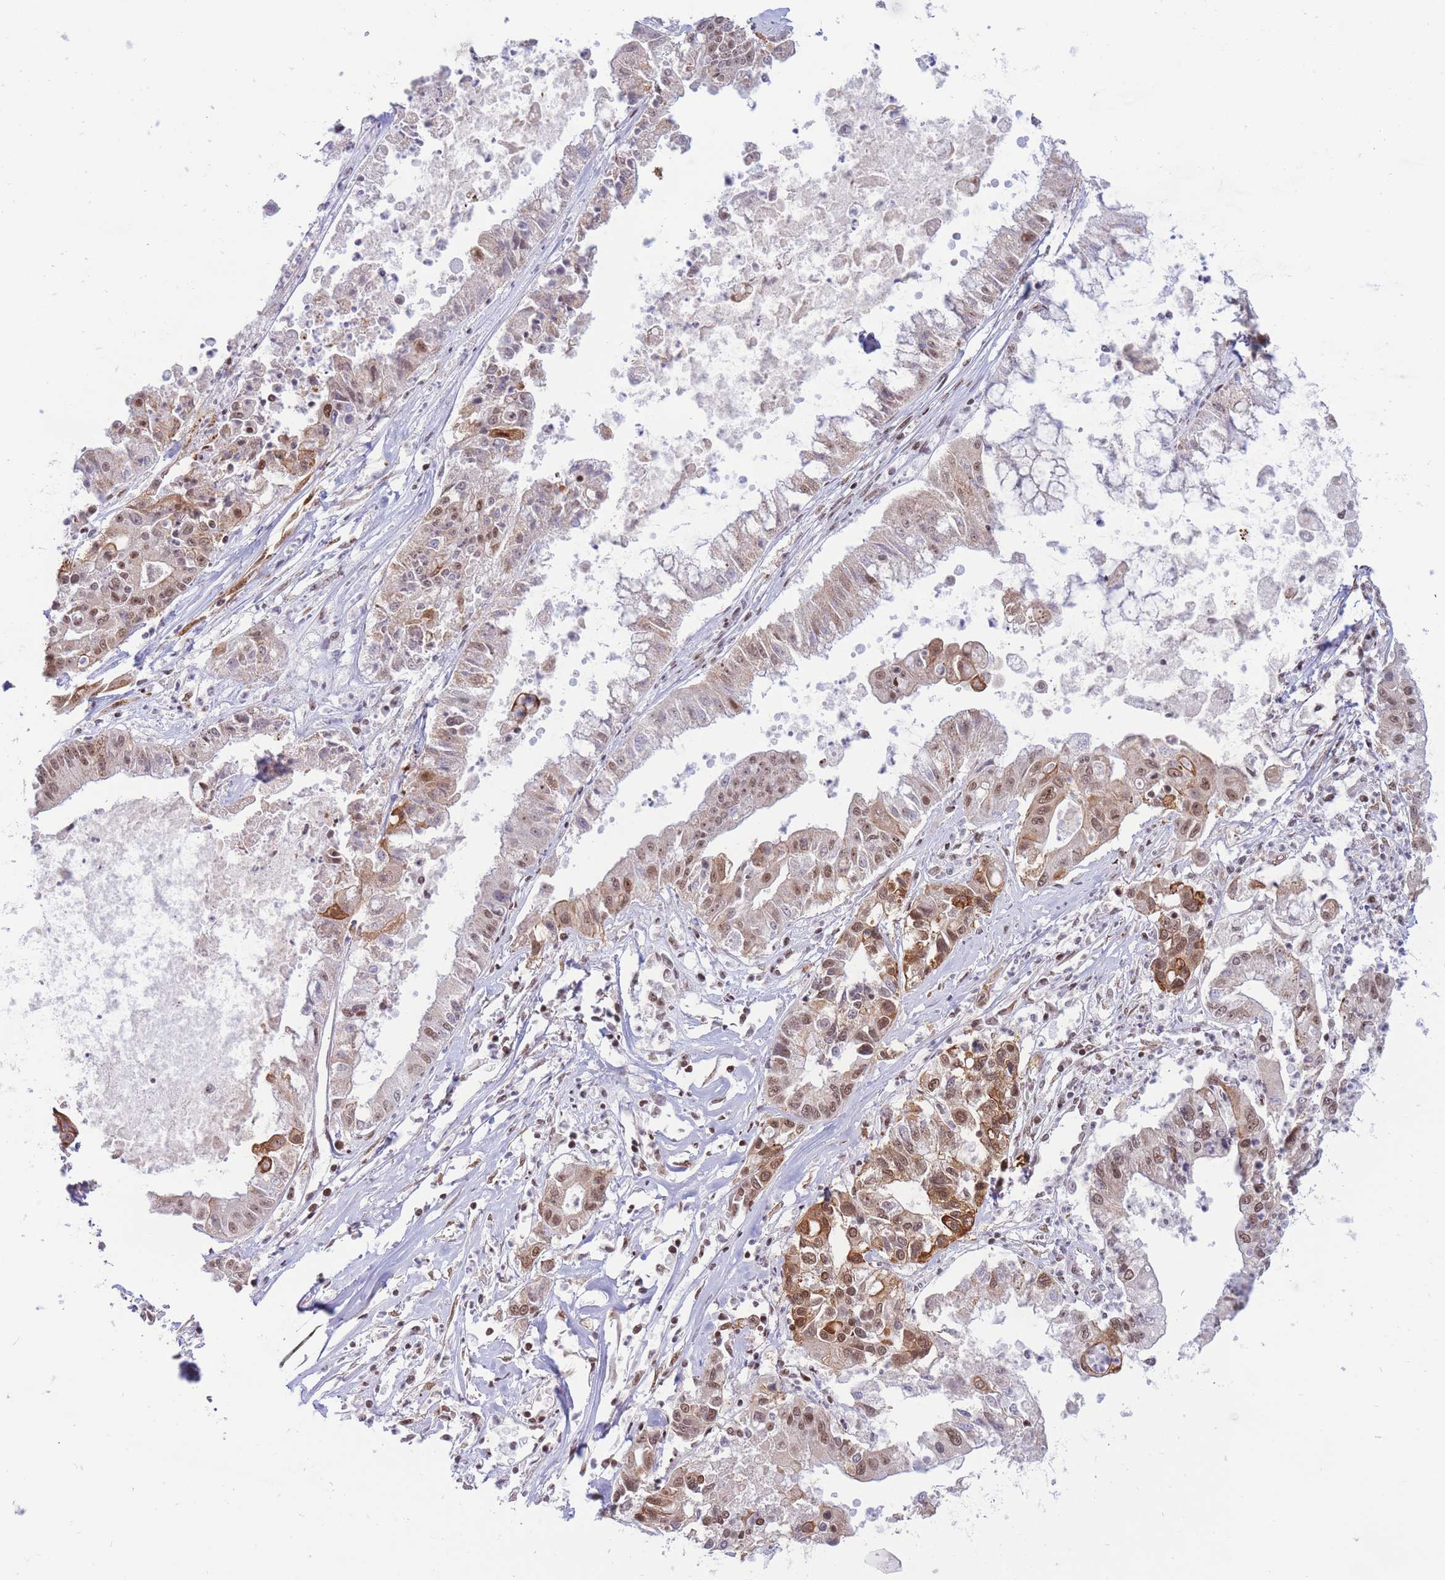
{"staining": {"intensity": "moderate", "quantity": ">75%", "location": "nuclear"}, "tissue": "ovarian cancer", "cell_type": "Tumor cells", "image_type": "cancer", "snomed": [{"axis": "morphology", "description": "Cystadenocarcinoma, mucinous, NOS"}, {"axis": "topography", "description": "Ovary"}], "caption": "This is an image of immunohistochemistry (IHC) staining of ovarian cancer (mucinous cystadenocarcinoma), which shows moderate expression in the nuclear of tumor cells.", "gene": "TARBP2", "patient": {"sex": "female", "age": 70}}